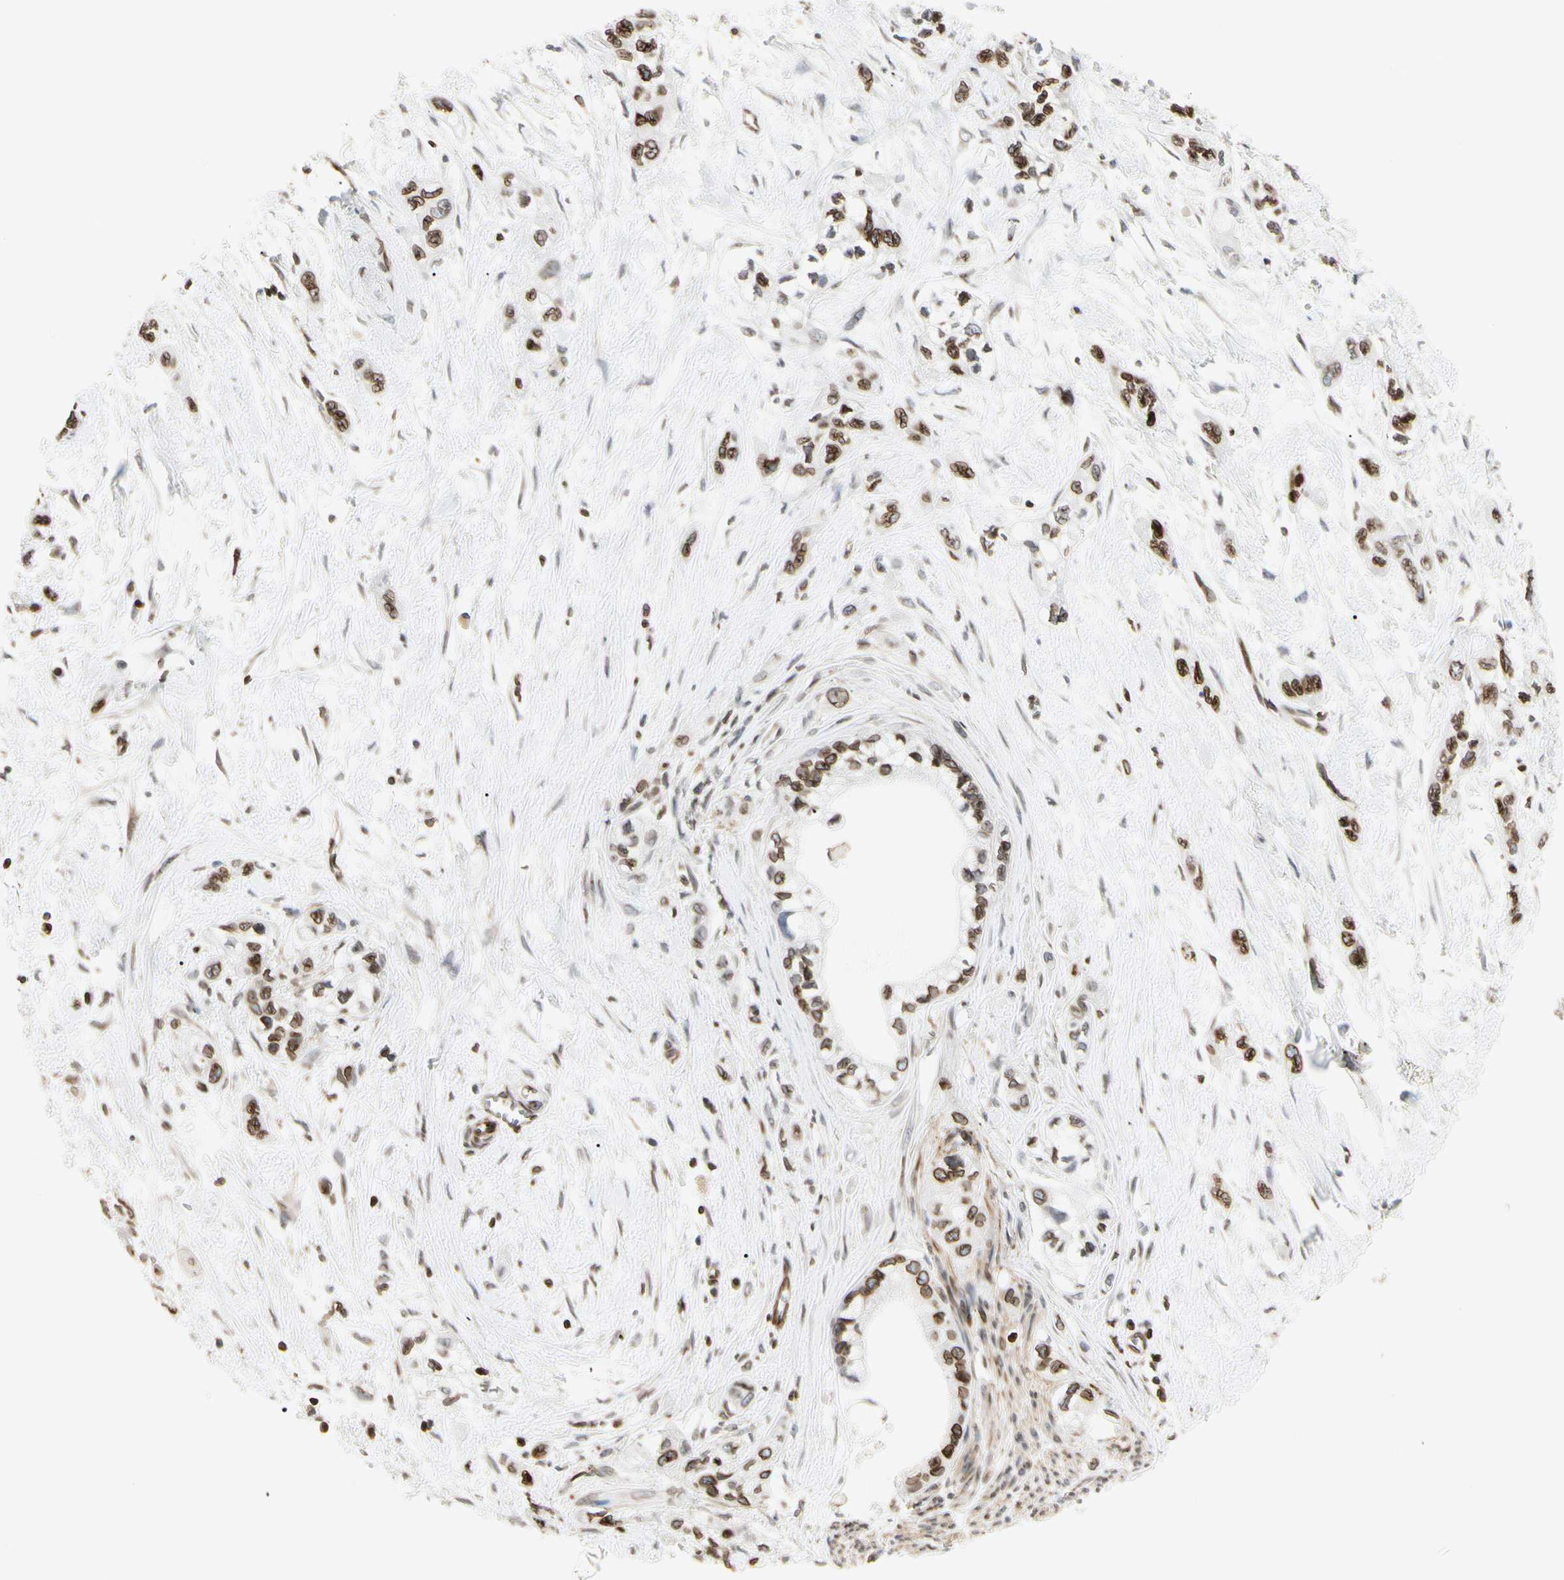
{"staining": {"intensity": "moderate", "quantity": ">75%", "location": "cytoplasmic/membranous,nuclear"}, "tissue": "pancreatic cancer", "cell_type": "Tumor cells", "image_type": "cancer", "snomed": [{"axis": "morphology", "description": "Adenocarcinoma, NOS"}, {"axis": "topography", "description": "Pancreas"}], "caption": "The immunohistochemical stain shows moderate cytoplasmic/membranous and nuclear staining in tumor cells of pancreatic cancer tissue. (DAB (3,3'-diaminobenzidine) IHC, brown staining for protein, blue staining for nuclei).", "gene": "TMPO", "patient": {"sex": "male", "age": 74}}